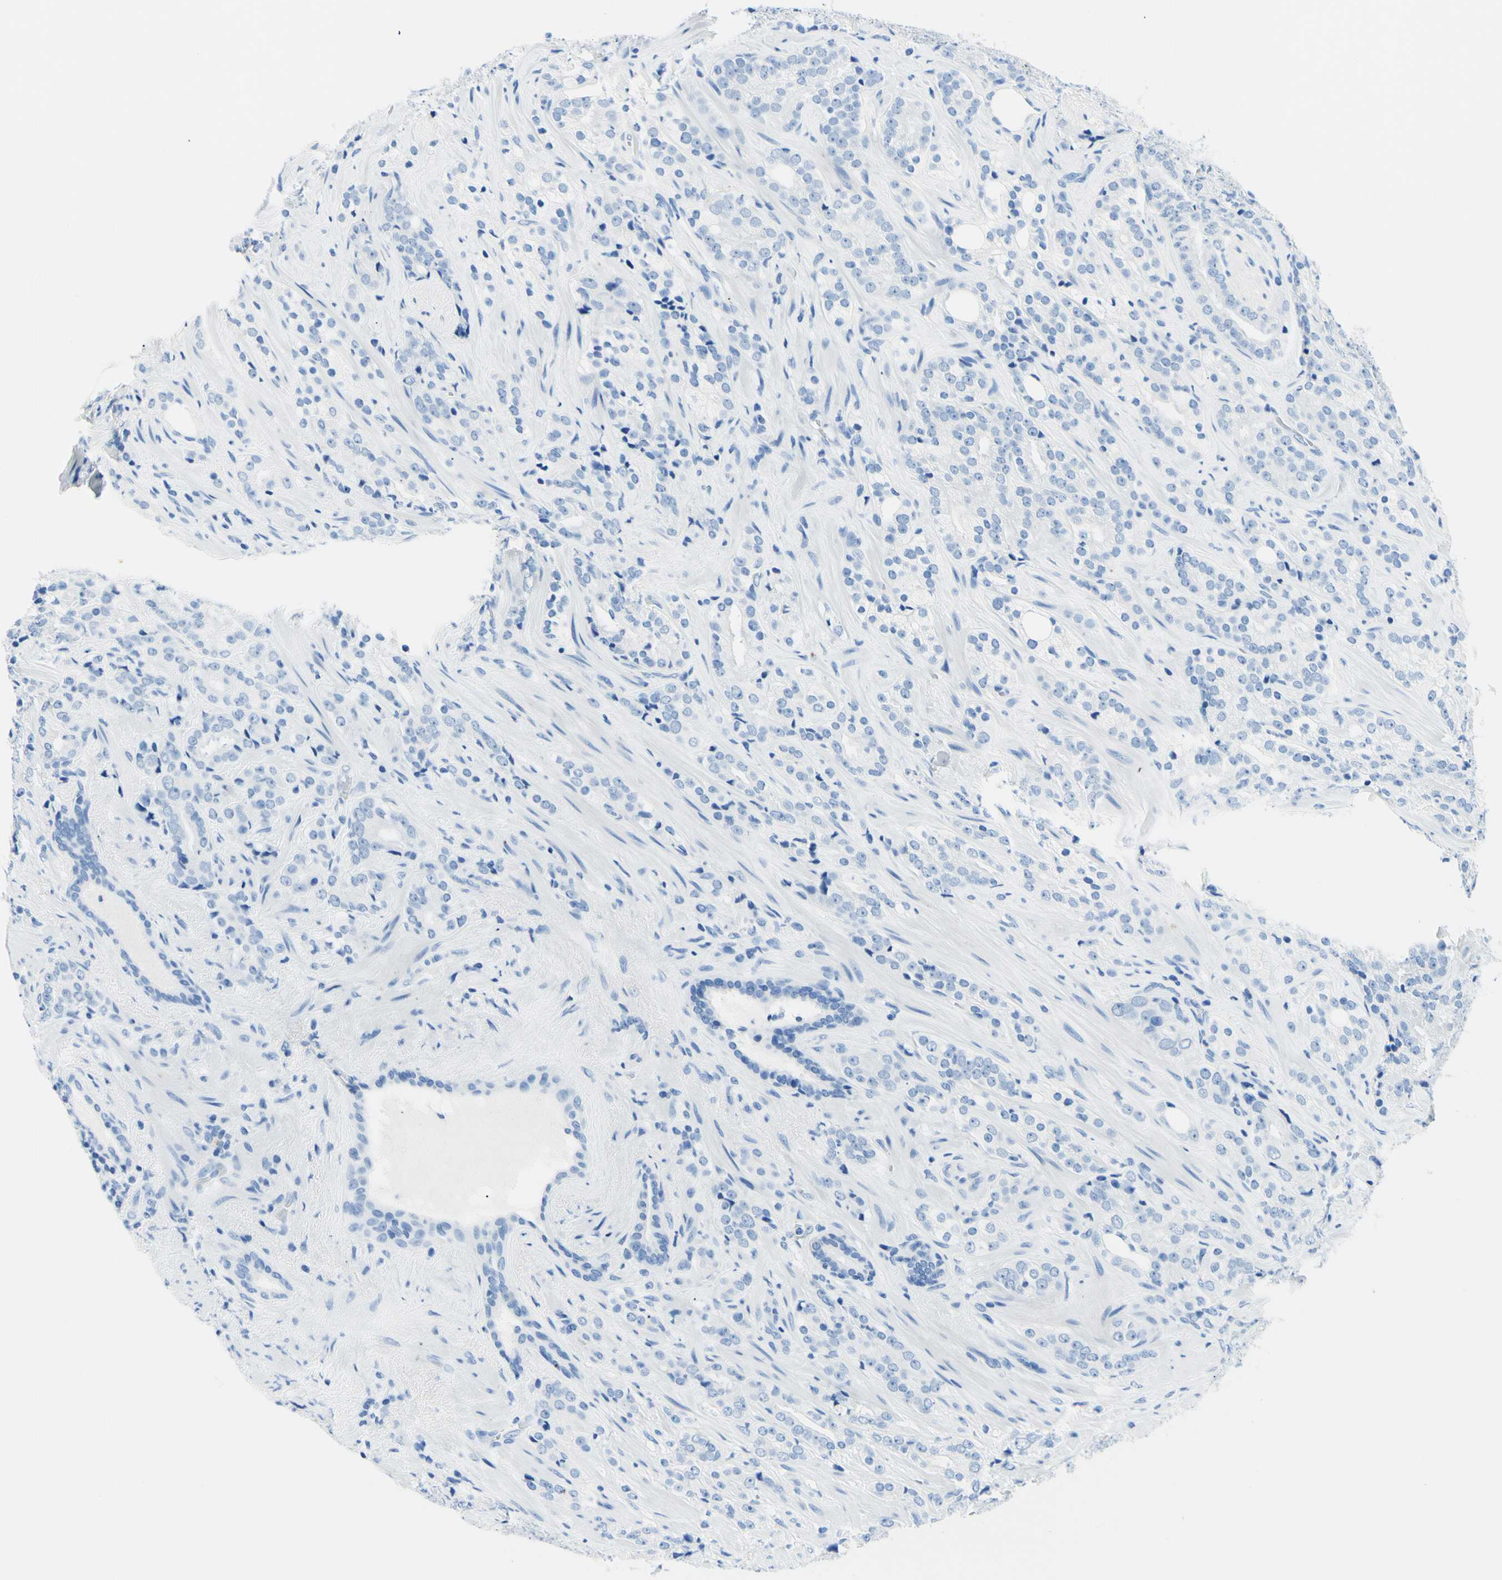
{"staining": {"intensity": "negative", "quantity": "none", "location": "none"}, "tissue": "prostate cancer", "cell_type": "Tumor cells", "image_type": "cancer", "snomed": [{"axis": "morphology", "description": "Adenocarcinoma, High grade"}, {"axis": "topography", "description": "Prostate"}], "caption": "This is a micrograph of immunohistochemistry staining of prostate cancer, which shows no staining in tumor cells.", "gene": "MYH2", "patient": {"sex": "male", "age": 71}}